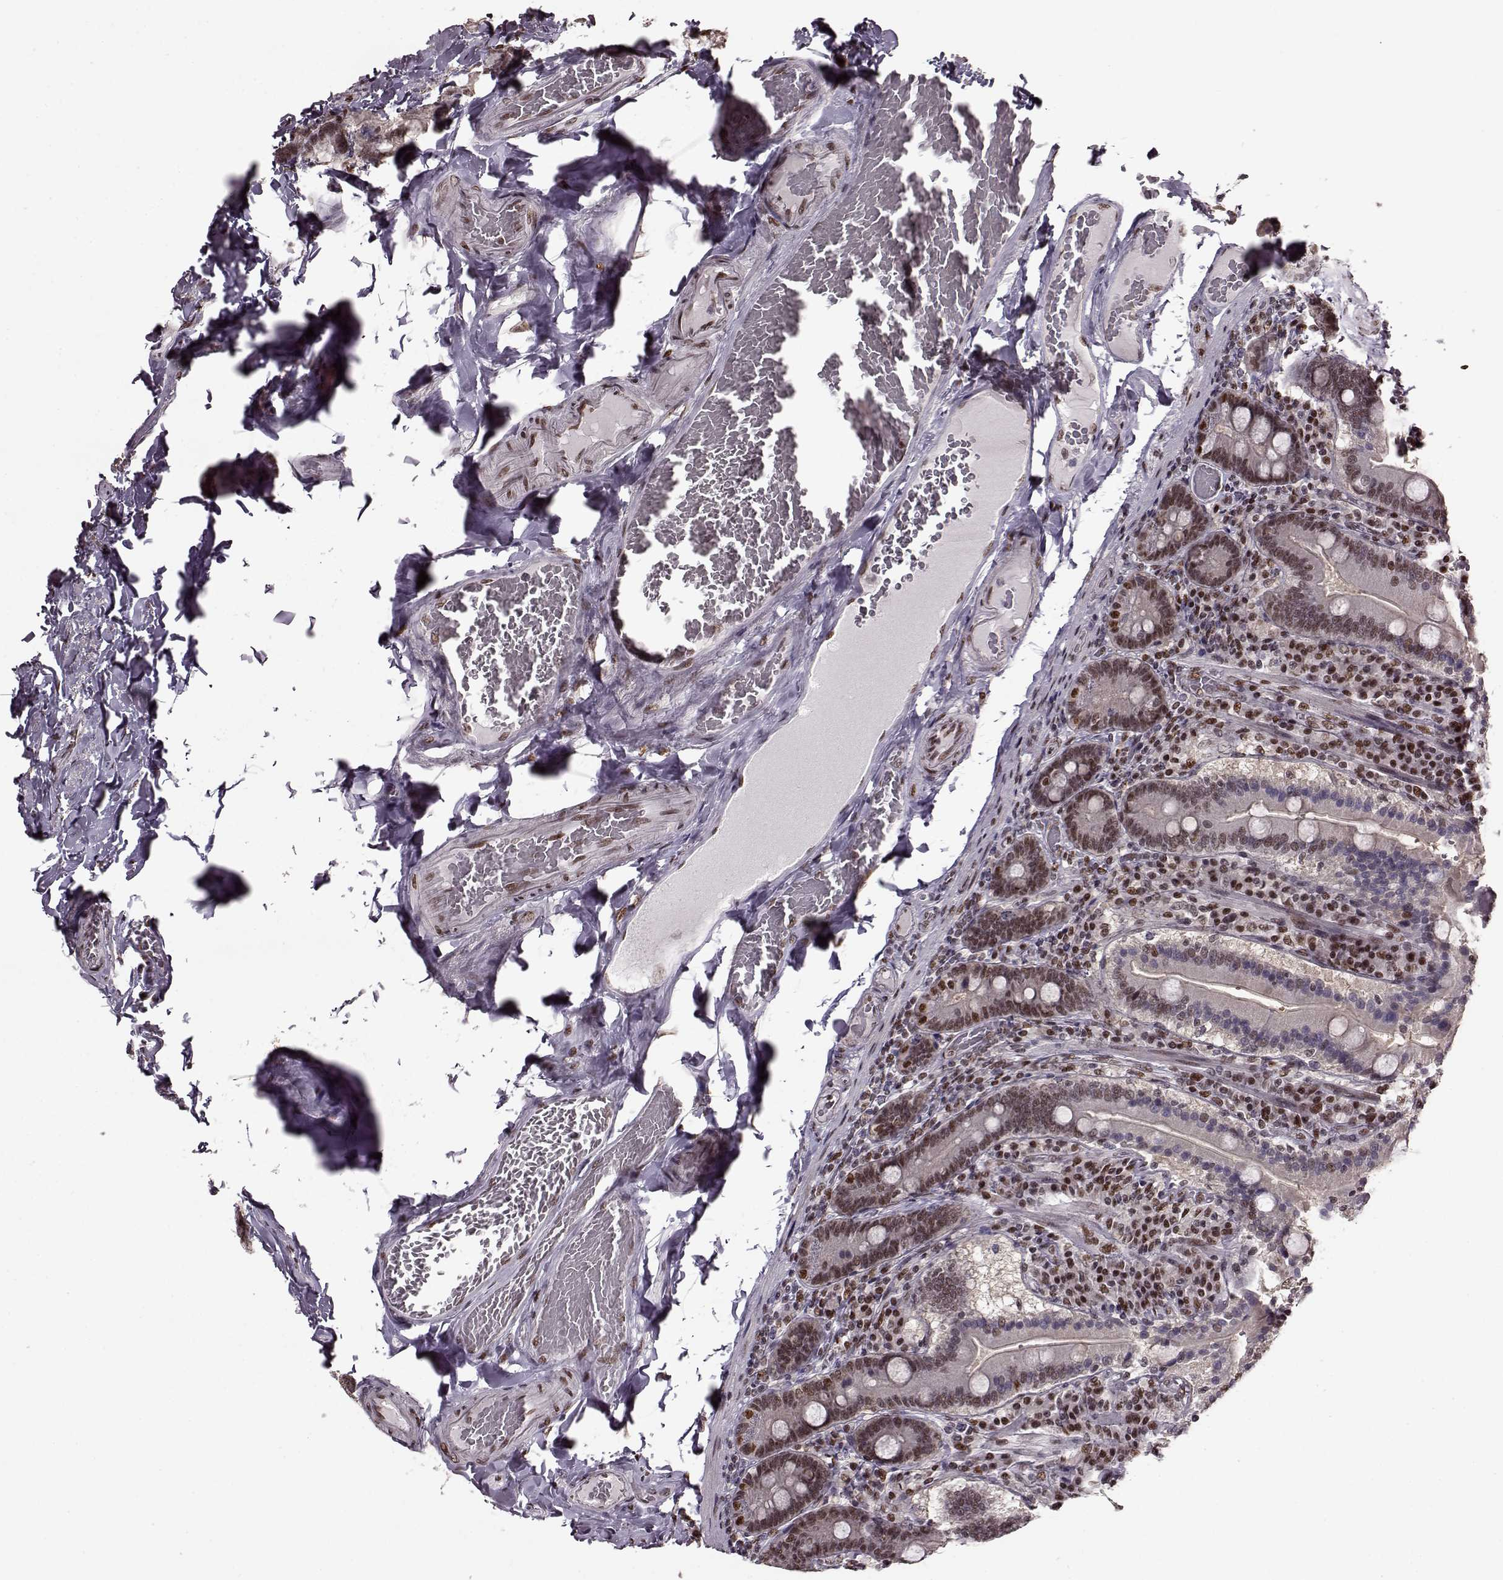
{"staining": {"intensity": "weak", "quantity": ">75%", "location": "nuclear"}, "tissue": "duodenum", "cell_type": "Glandular cells", "image_type": "normal", "snomed": [{"axis": "morphology", "description": "Normal tissue, NOS"}, {"axis": "topography", "description": "Duodenum"}], "caption": "Immunohistochemical staining of unremarkable duodenum demonstrates low levels of weak nuclear expression in about >75% of glandular cells.", "gene": "FTO", "patient": {"sex": "female", "age": 62}}